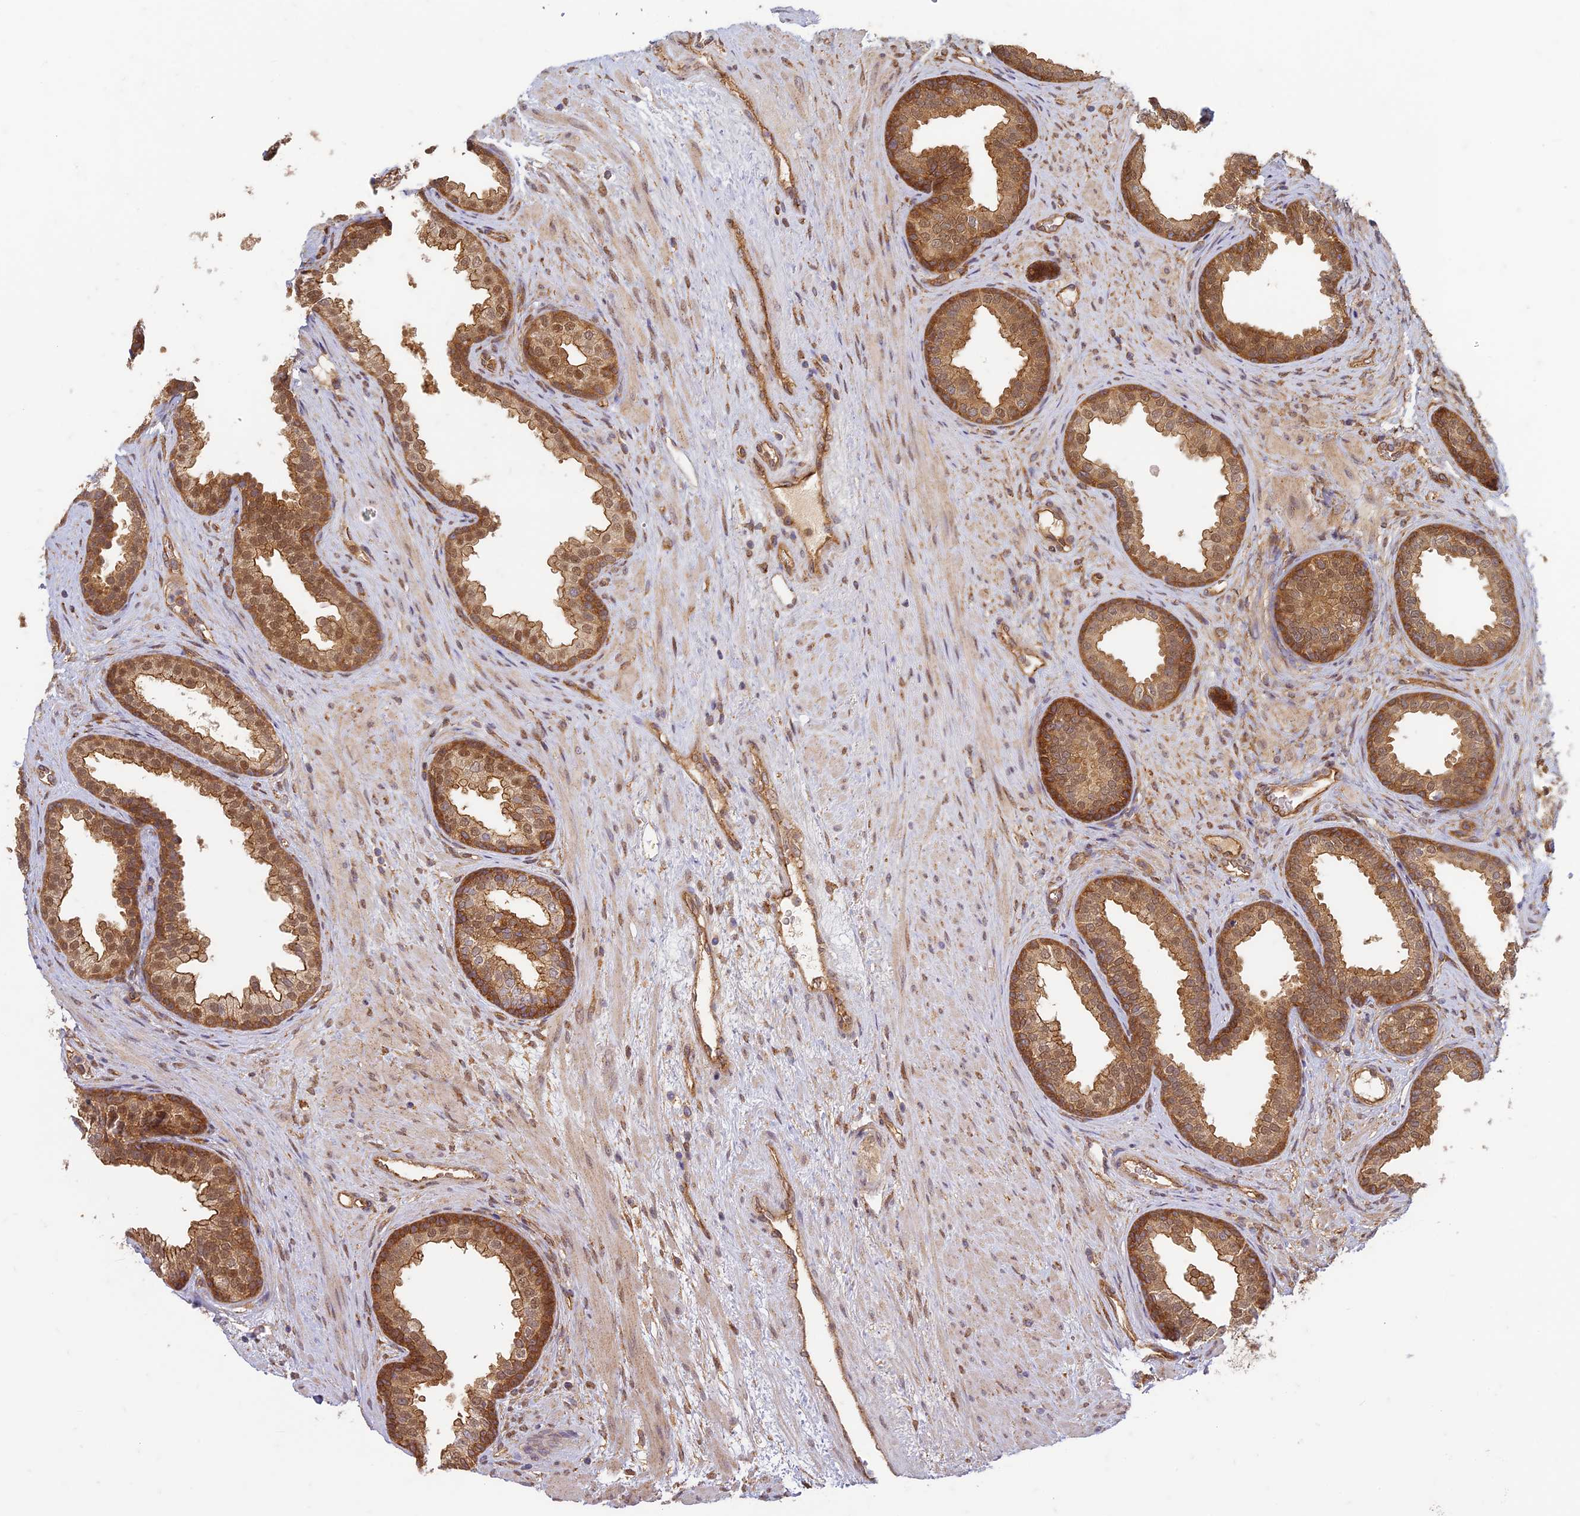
{"staining": {"intensity": "moderate", "quantity": ">75%", "location": "cytoplasmic/membranous,nuclear"}, "tissue": "prostate", "cell_type": "Glandular cells", "image_type": "normal", "snomed": [{"axis": "morphology", "description": "Normal tissue, NOS"}, {"axis": "topography", "description": "Prostate"}], "caption": "Immunohistochemistry micrograph of benign prostate: prostate stained using immunohistochemistry shows medium levels of moderate protein expression localized specifically in the cytoplasmic/membranous,nuclear of glandular cells, appearing as a cytoplasmic/membranous,nuclear brown color.", "gene": "TCF25", "patient": {"sex": "male", "age": 76}}